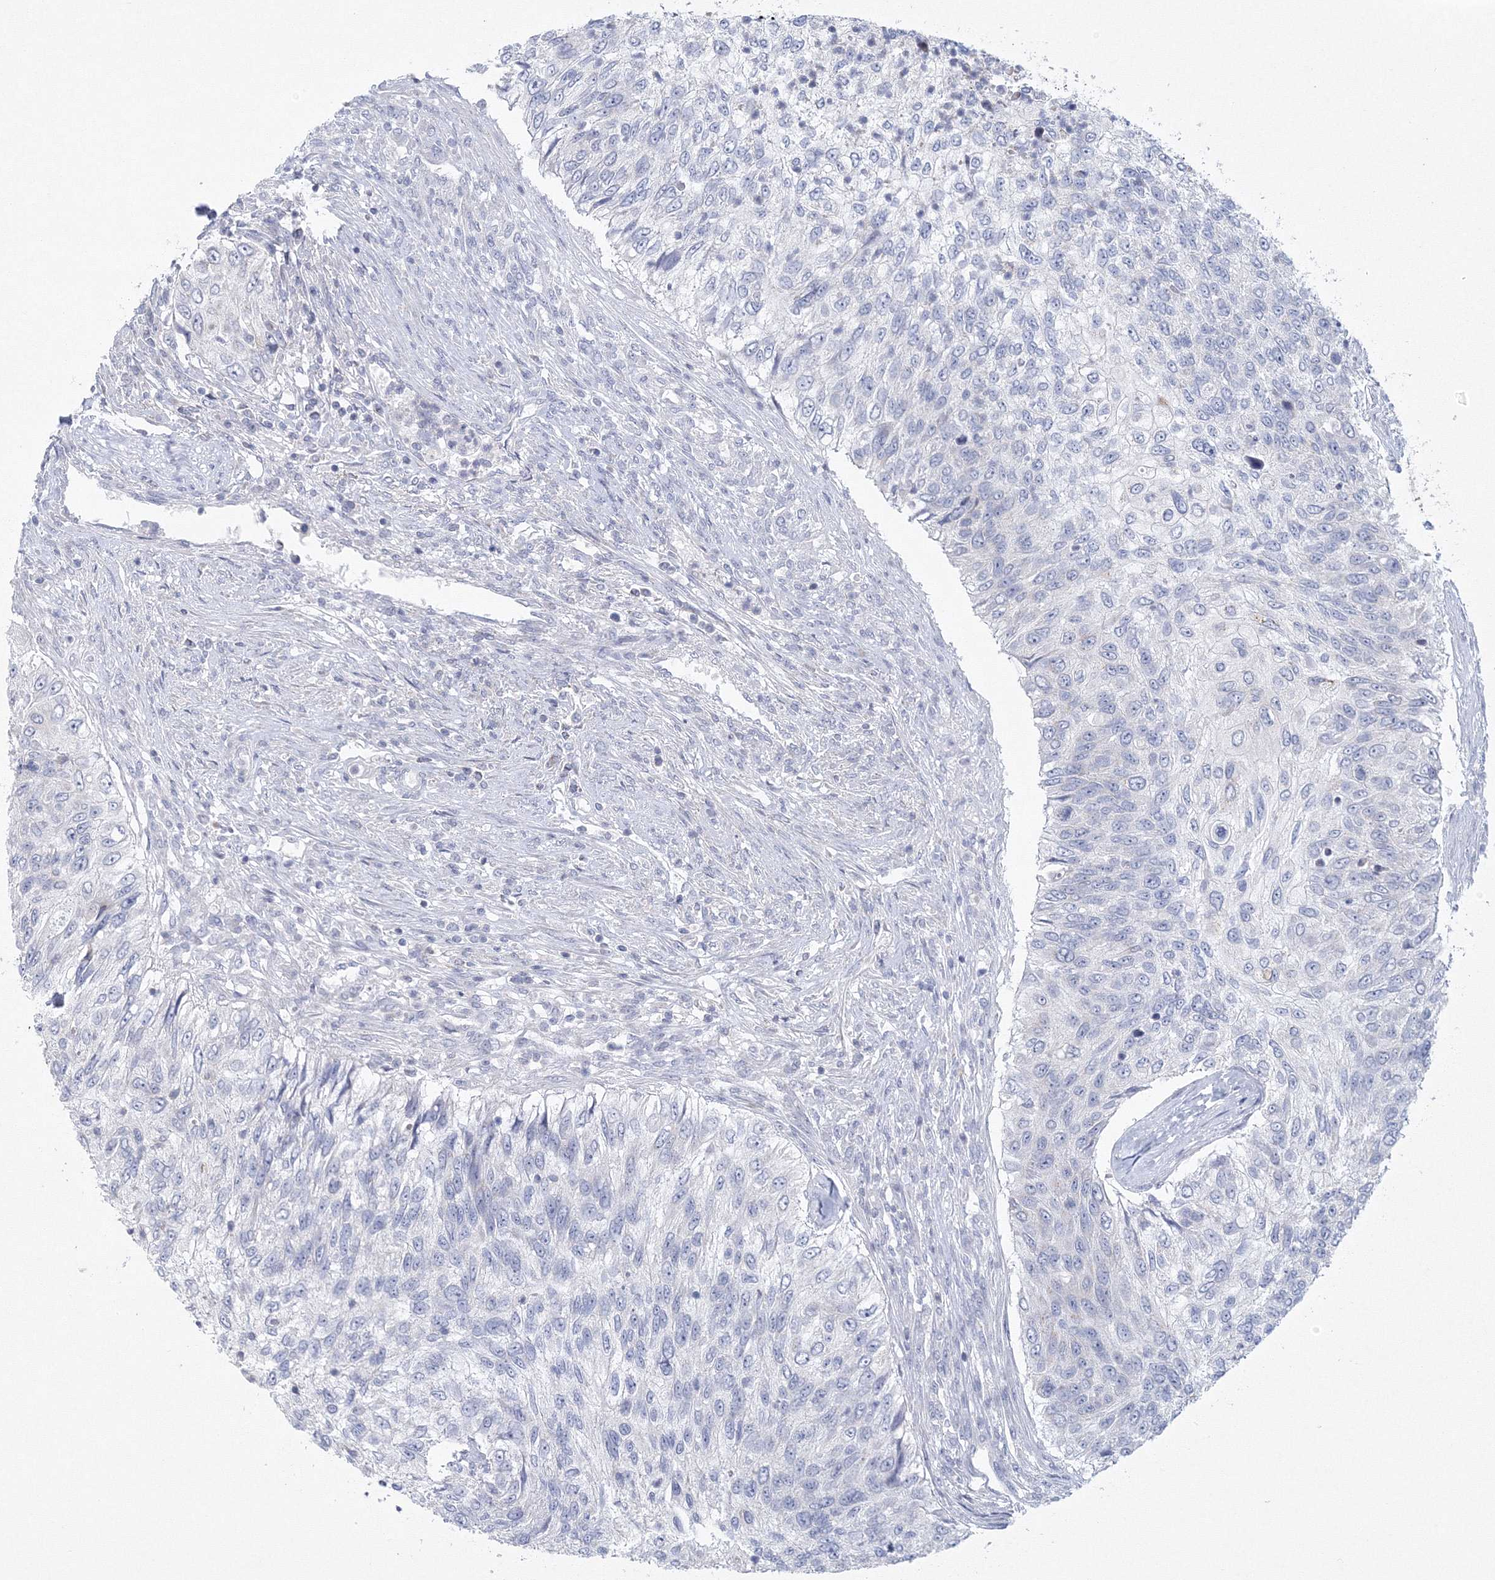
{"staining": {"intensity": "negative", "quantity": "none", "location": "none"}, "tissue": "urothelial cancer", "cell_type": "Tumor cells", "image_type": "cancer", "snomed": [{"axis": "morphology", "description": "Urothelial carcinoma, High grade"}, {"axis": "topography", "description": "Urinary bladder"}], "caption": "Photomicrograph shows no protein expression in tumor cells of high-grade urothelial carcinoma tissue.", "gene": "NIPAL1", "patient": {"sex": "female", "age": 60}}